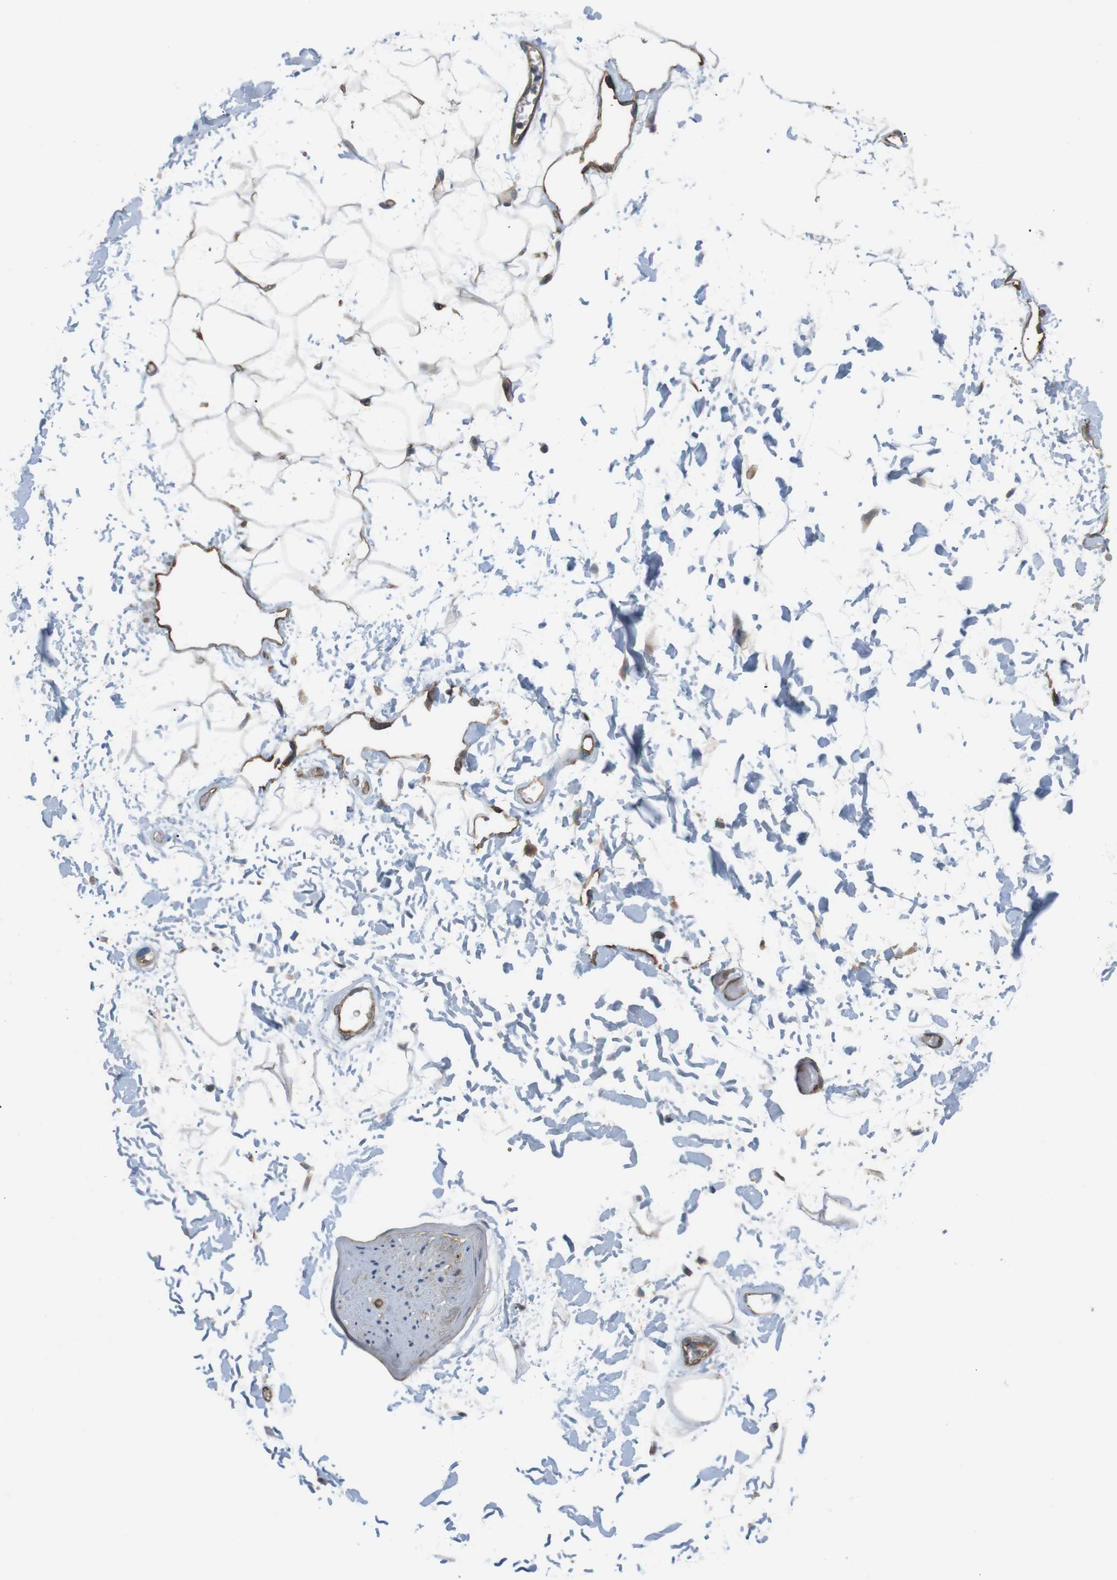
{"staining": {"intensity": "weak", "quantity": ">75%", "location": "cytoplasmic/membranous"}, "tissue": "adipose tissue", "cell_type": "Adipocytes", "image_type": "normal", "snomed": [{"axis": "morphology", "description": "Normal tissue, NOS"}, {"axis": "topography", "description": "Soft tissue"}], "caption": "Immunohistochemical staining of benign human adipose tissue reveals >75% levels of weak cytoplasmic/membranous protein positivity in approximately >75% of adipocytes.", "gene": "BVES", "patient": {"sex": "male", "age": 72}}